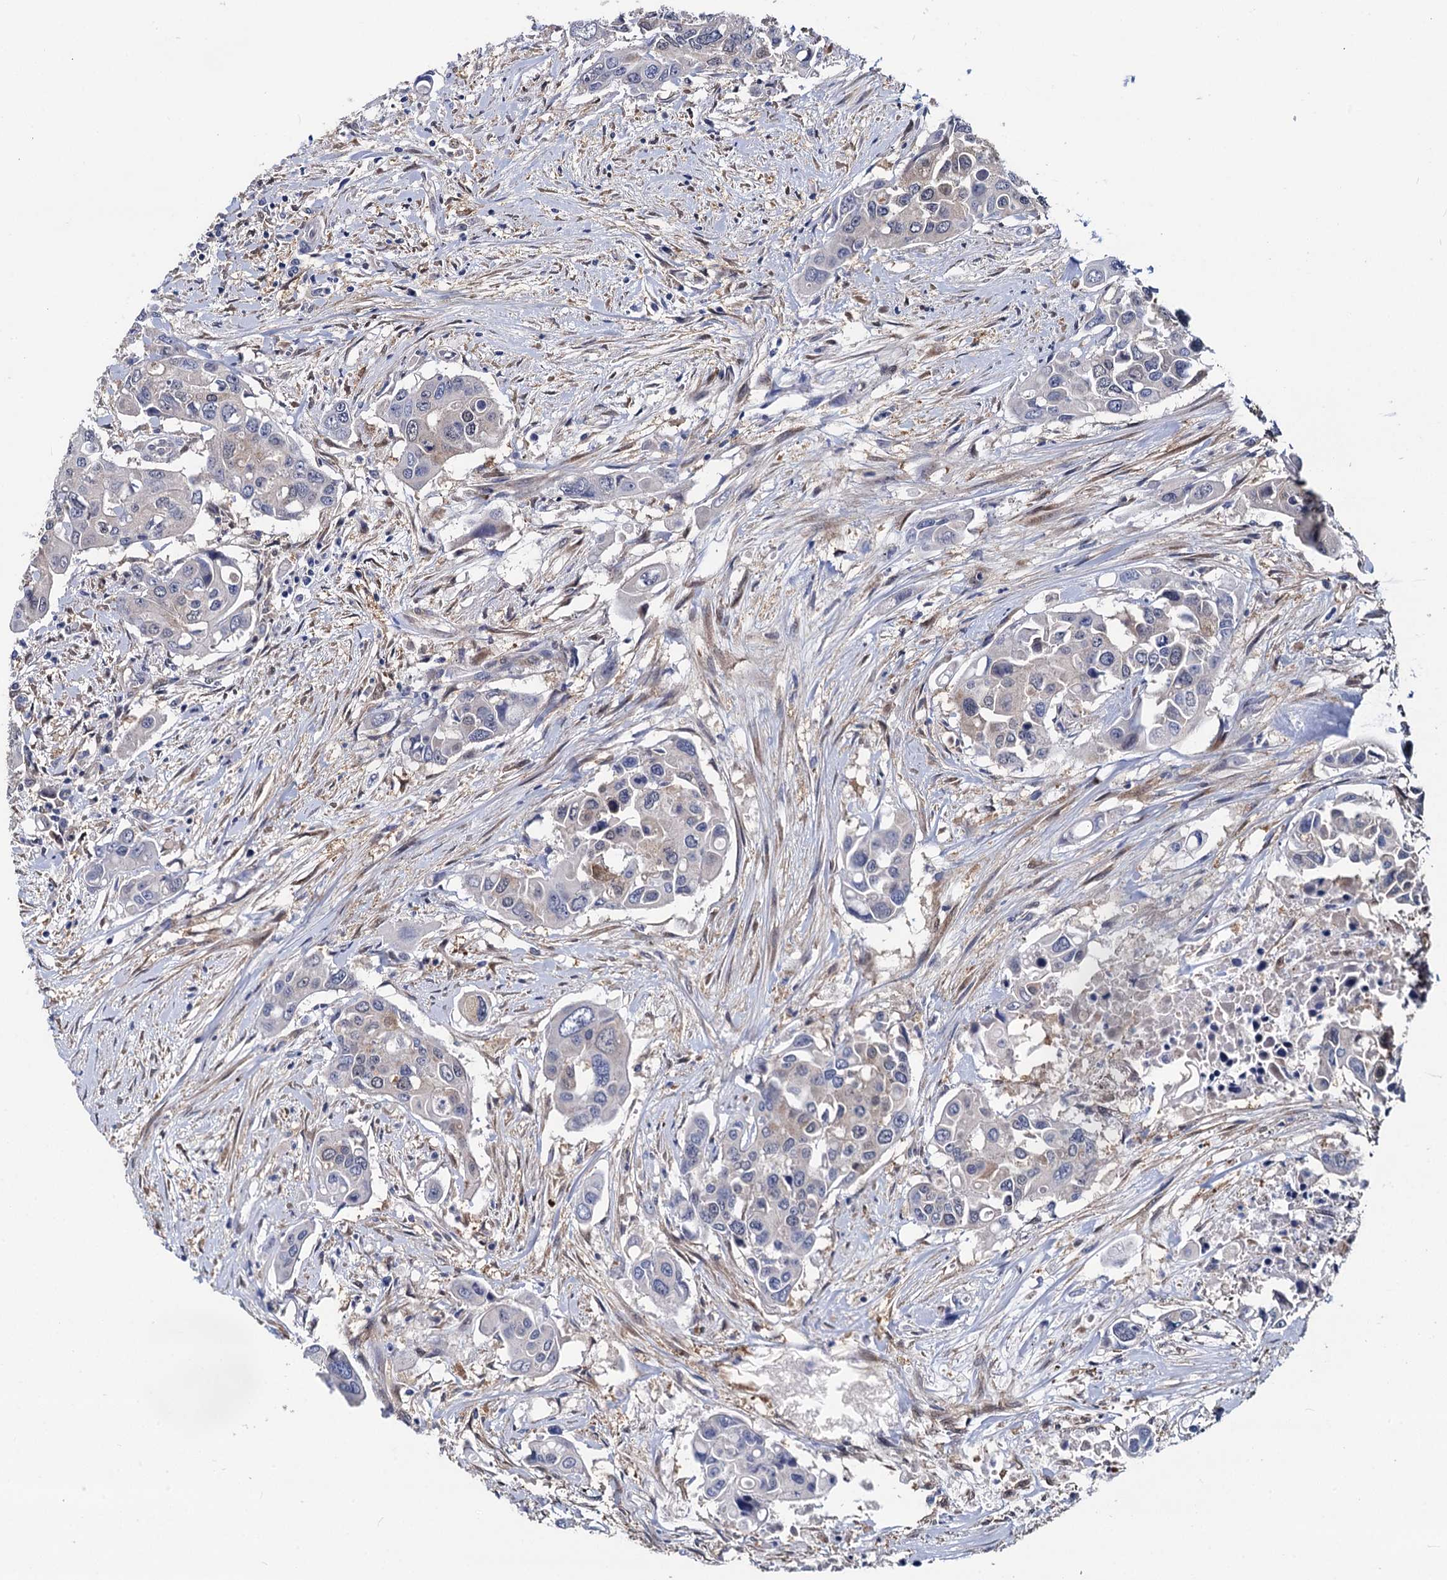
{"staining": {"intensity": "moderate", "quantity": "<25%", "location": "cytoplasmic/membranous"}, "tissue": "colorectal cancer", "cell_type": "Tumor cells", "image_type": "cancer", "snomed": [{"axis": "morphology", "description": "Adenocarcinoma, NOS"}, {"axis": "topography", "description": "Colon"}], "caption": "Brown immunohistochemical staining in adenocarcinoma (colorectal) shows moderate cytoplasmic/membranous expression in approximately <25% of tumor cells. Using DAB (3,3'-diaminobenzidine) (brown) and hematoxylin (blue) stains, captured at high magnification using brightfield microscopy.", "gene": "GSTM3", "patient": {"sex": "male", "age": 77}}